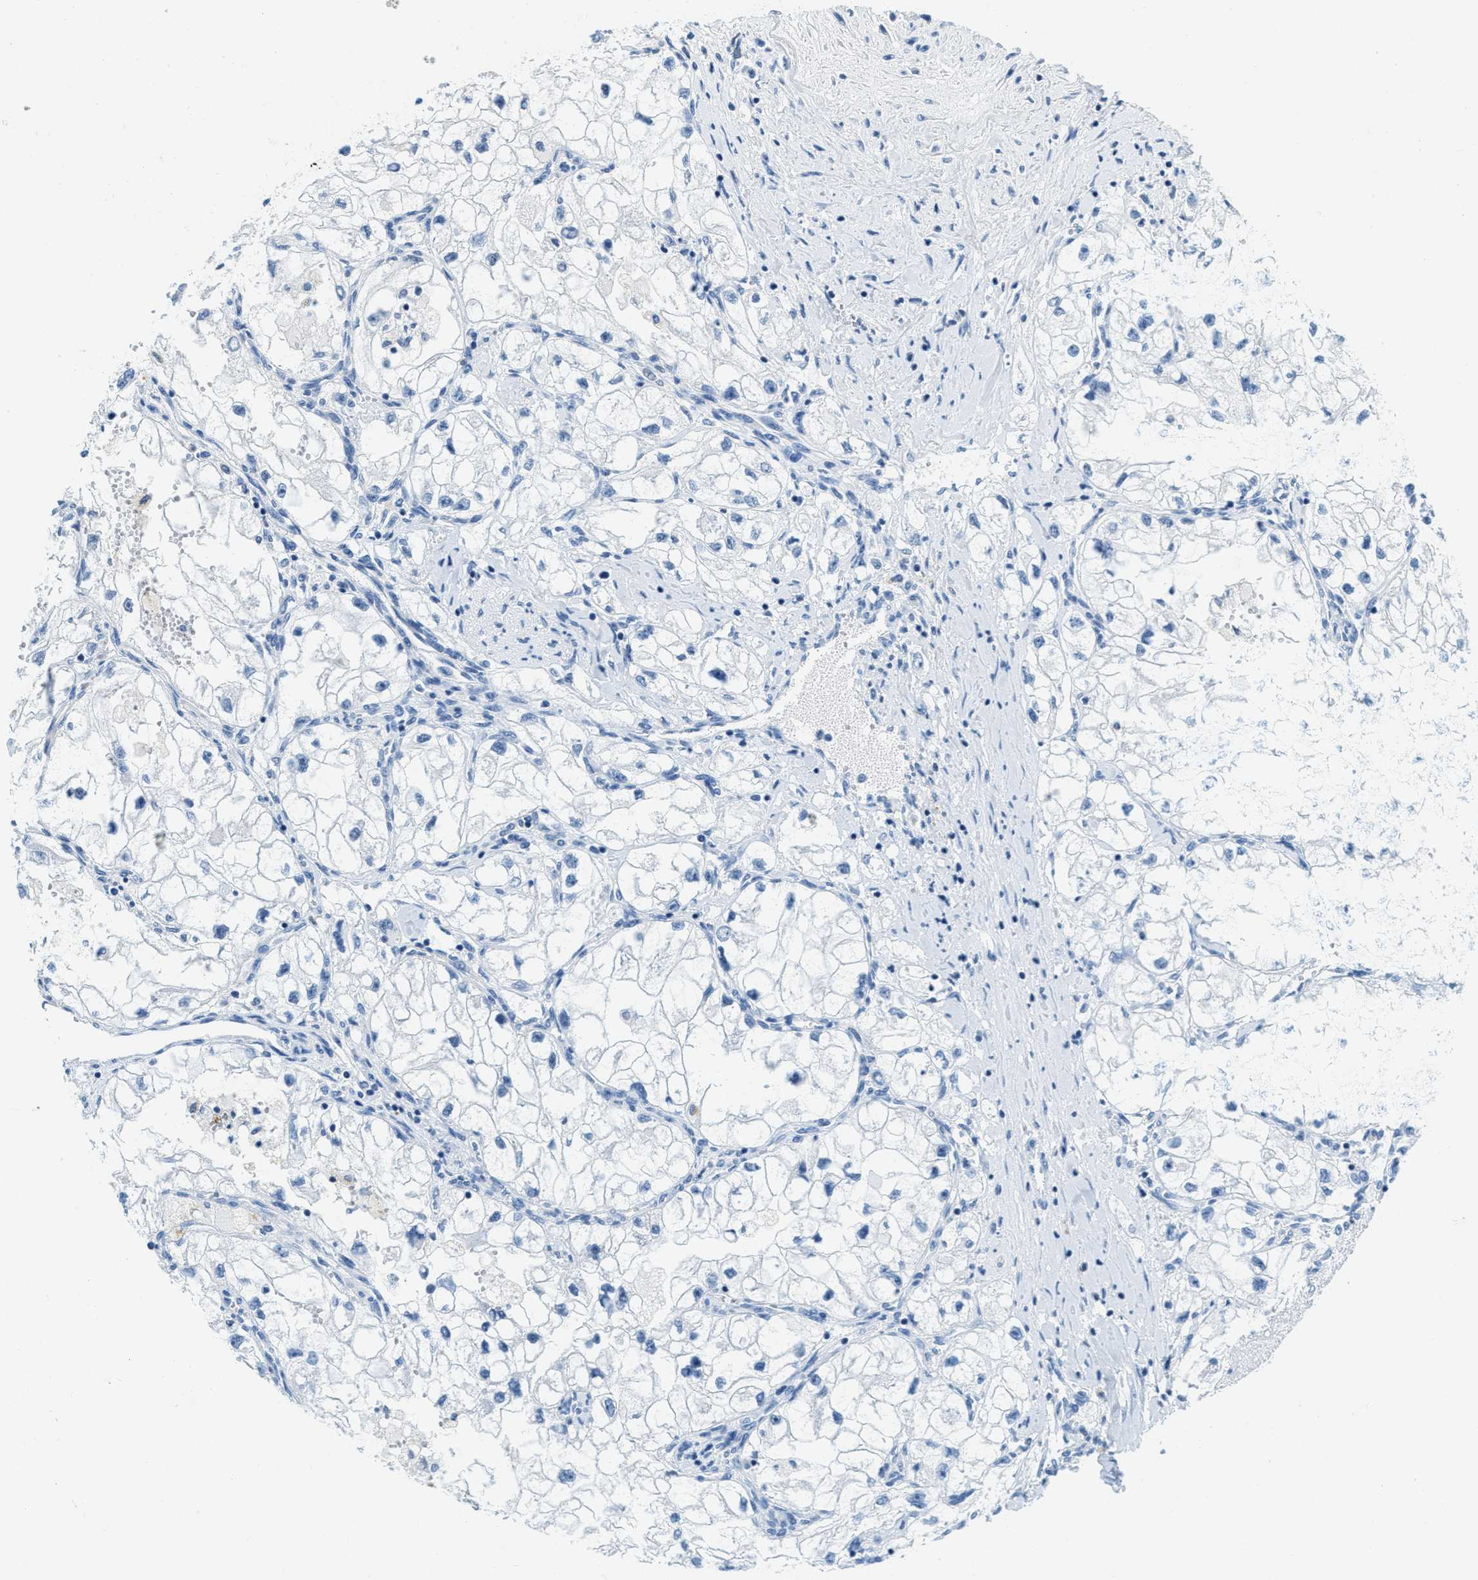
{"staining": {"intensity": "negative", "quantity": "none", "location": "none"}, "tissue": "renal cancer", "cell_type": "Tumor cells", "image_type": "cancer", "snomed": [{"axis": "morphology", "description": "Adenocarcinoma, NOS"}, {"axis": "topography", "description": "Kidney"}], "caption": "Human adenocarcinoma (renal) stained for a protein using IHC displays no expression in tumor cells.", "gene": "CA4", "patient": {"sex": "female", "age": 70}}